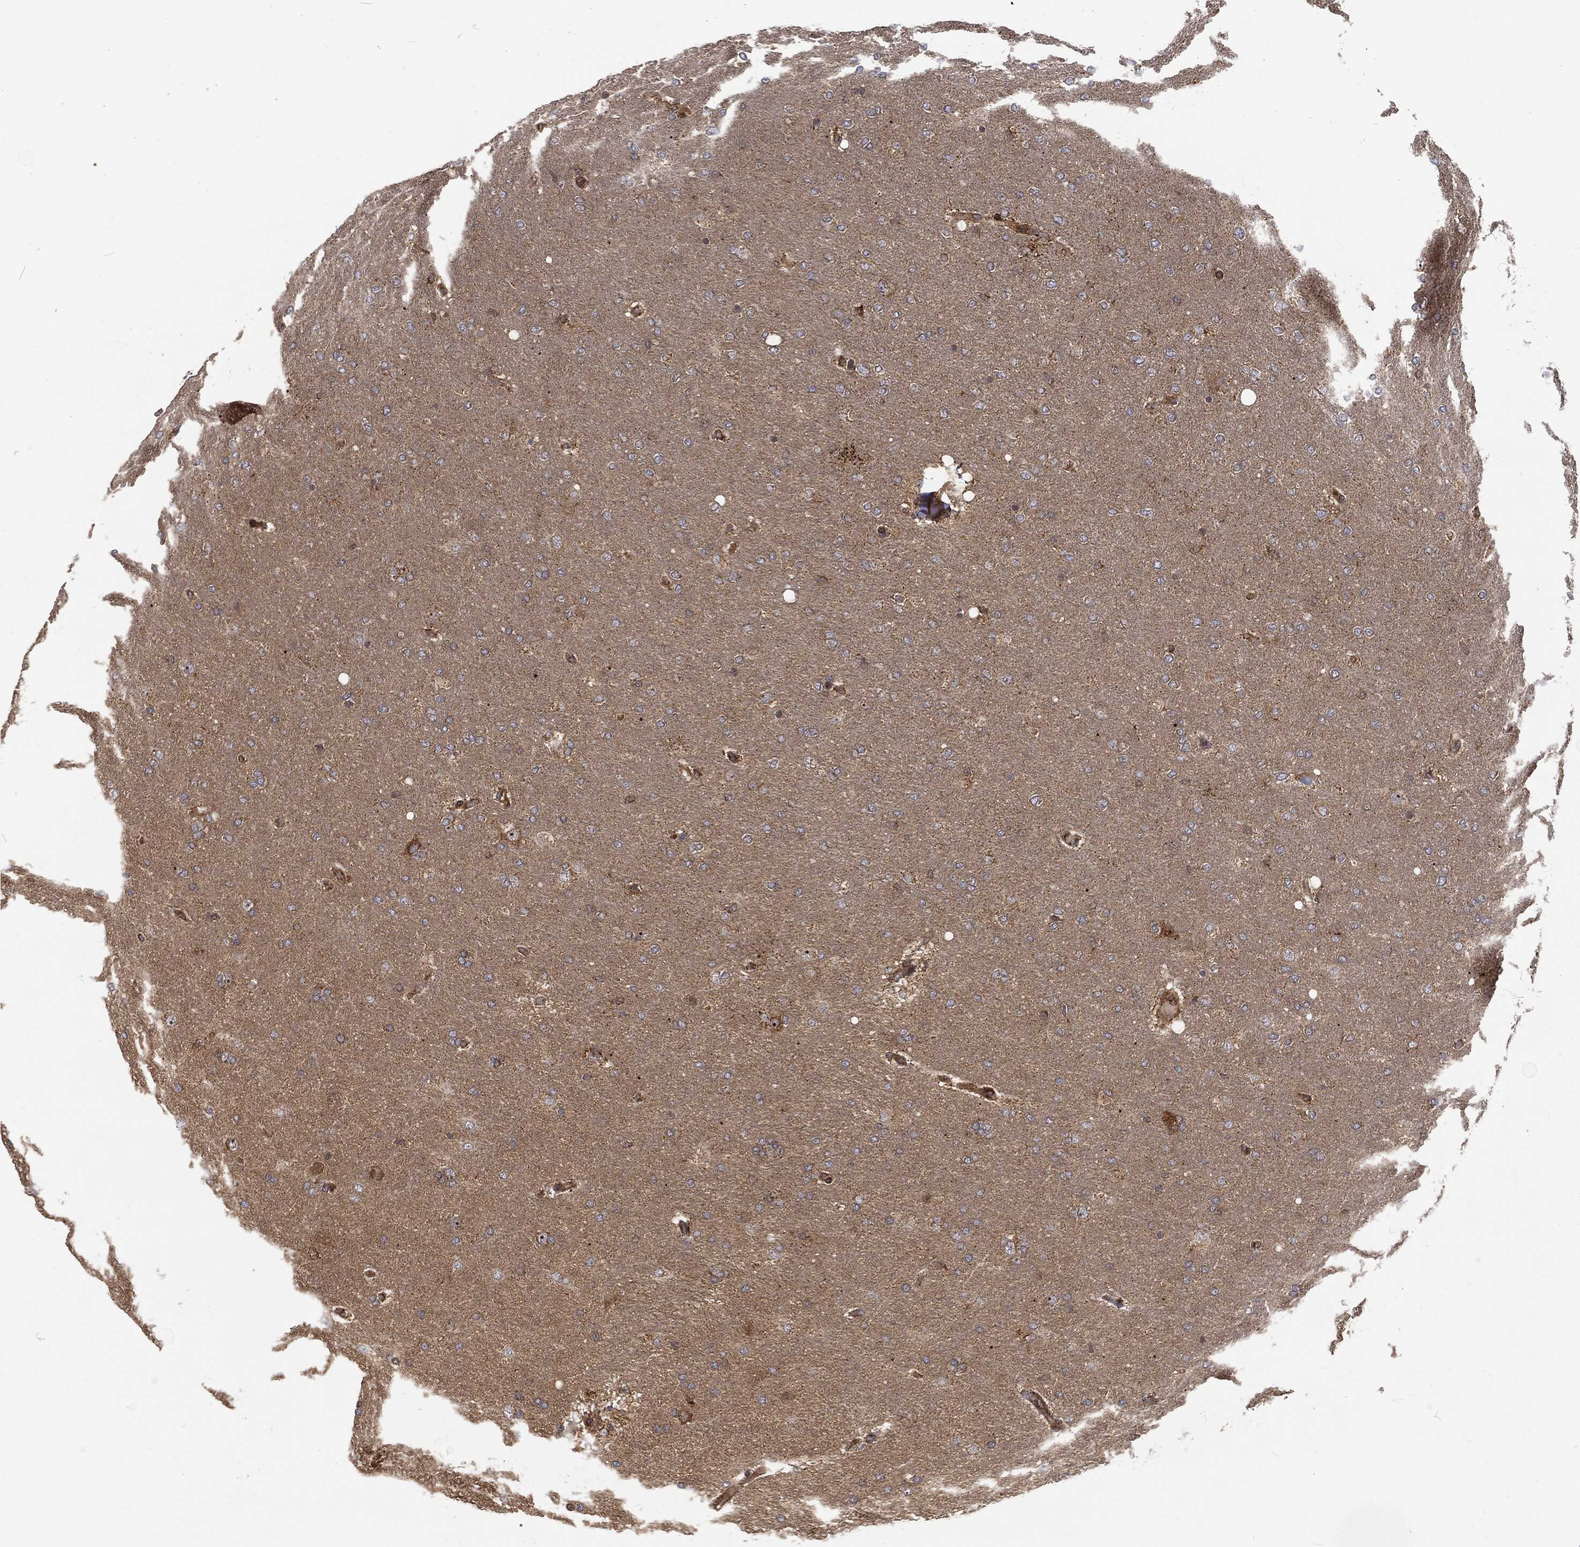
{"staining": {"intensity": "negative", "quantity": "none", "location": "none"}, "tissue": "glioma", "cell_type": "Tumor cells", "image_type": "cancer", "snomed": [{"axis": "morphology", "description": "Glioma, malignant, NOS"}, {"axis": "topography", "description": "Cerebral cortex"}], "caption": "An image of human glioma (malignant) is negative for staining in tumor cells.", "gene": "RFTN1", "patient": {"sex": "male", "age": 58}}